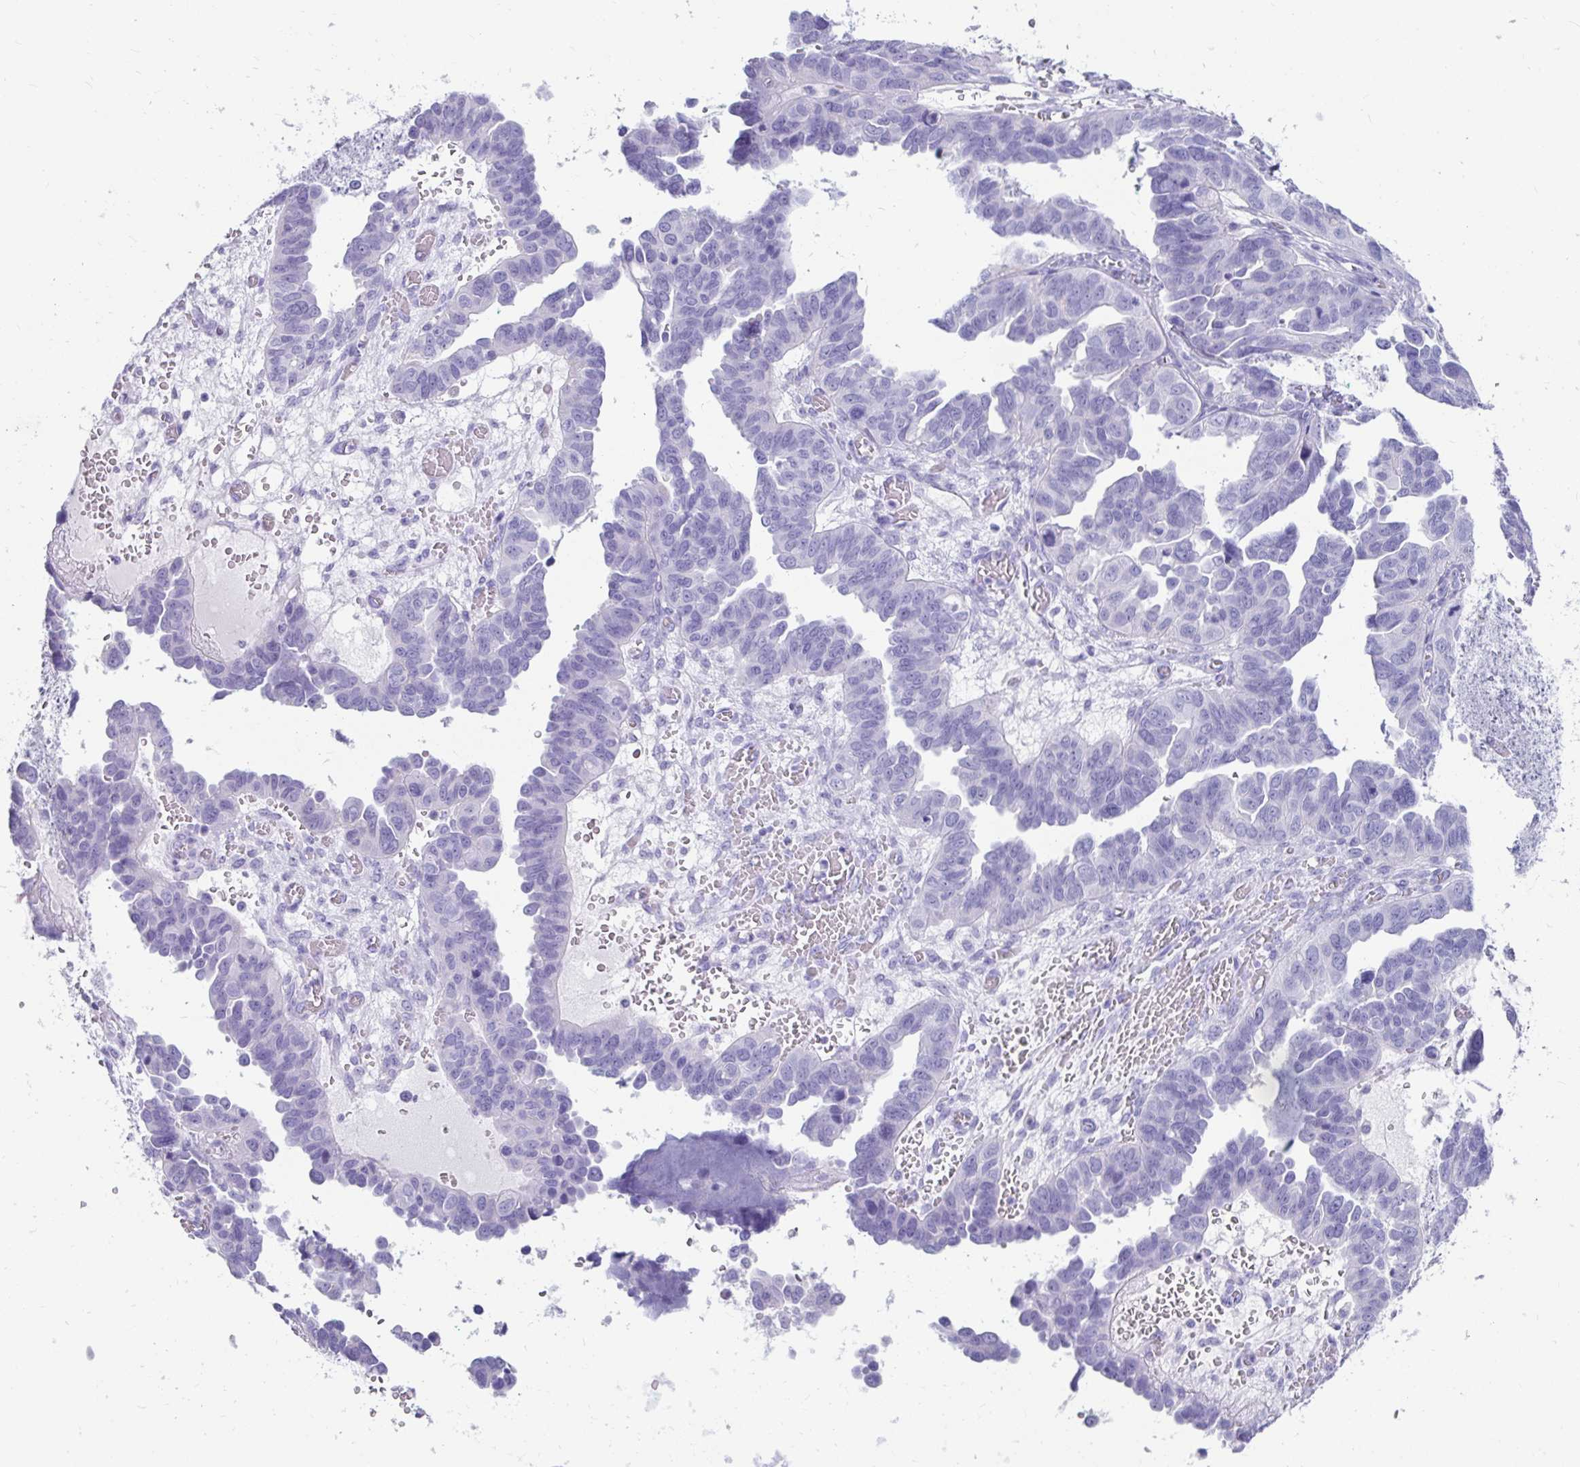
{"staining": {"intensity": "negative", "quantity": "none", "location": "none"}, "tissue": "ovarian cancer", "cell_type": "Tumor cells", "image_type": "cancer", "snomed": [{"axis": "morphology", "description": "Cystadenocarcinoma, serous, NOS"}, {"axis": "topography", "description": "Ovary"}], "caption": "The image displays no staining of tumor cells in ovarian cancer (serous cystadenocarcinoma). (Immunohistochemistry (ihc), brightfield microscopy, high magnification).", "gene": "ZPBP2", "patient": {"sex": "female", "age": 64}}